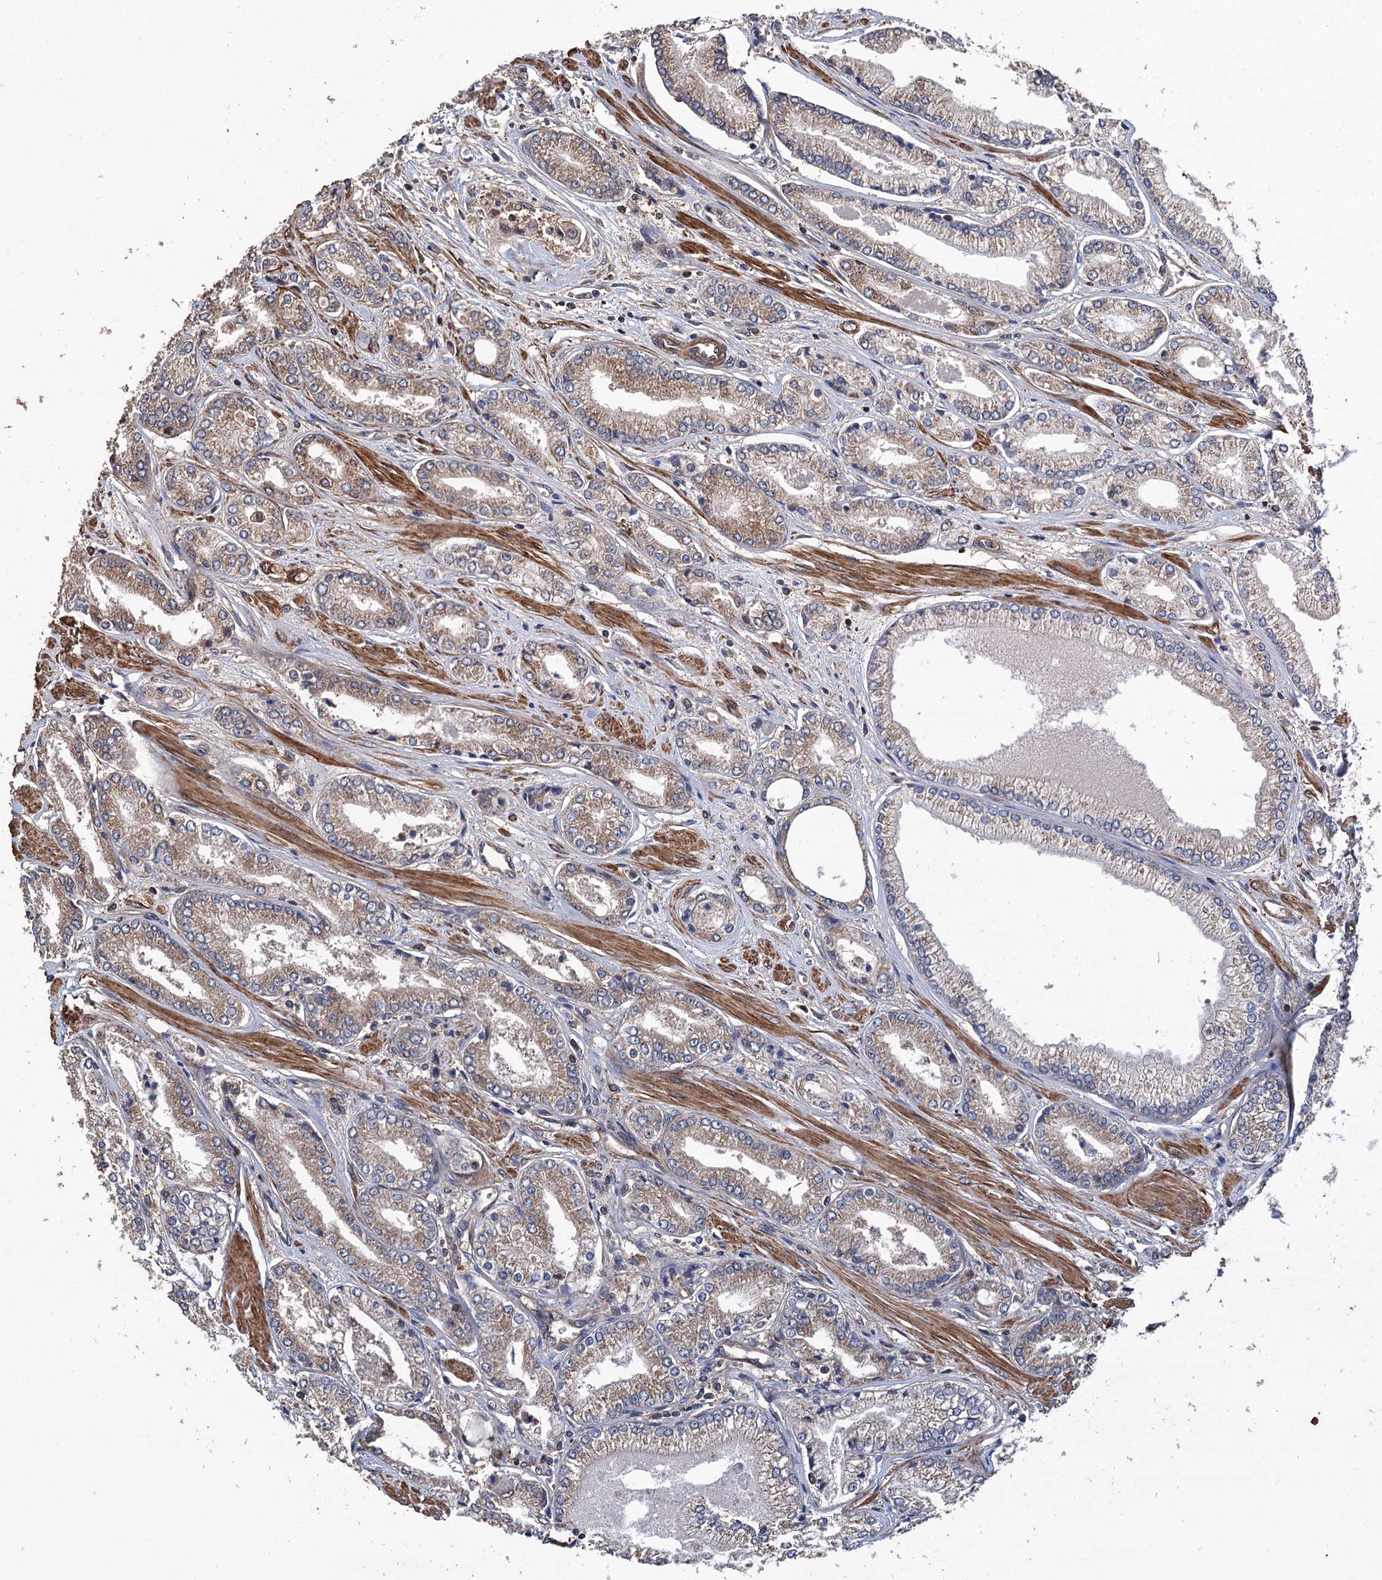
{"staining": {"intensity": "weak", "quantity": ">75%", "location": "cytoplasmic/membranous"}, "tissue": "prostate cancer", "cell_type": "Tumor cells", "image_type": "cancer", "snomed": [{"axis": "morphology", "description": "Adenocarcinoma, Low grade"}, {"axis": "topography", "description": "Prostate"}], "caption": "A high-resolution micrograph shows IHC staining of prostate cancer (low-grade adenocarcinoma), which shows weak cytoplasmic/membranous staining in approximately >75% of tumor cells. The staining was performed using DAB, with brown indicating positive protein expression. Nuclei are stained blue with hematoxylin.", "gene": "PPP4R1", "patient": {"sex": "male", "age": 60}}